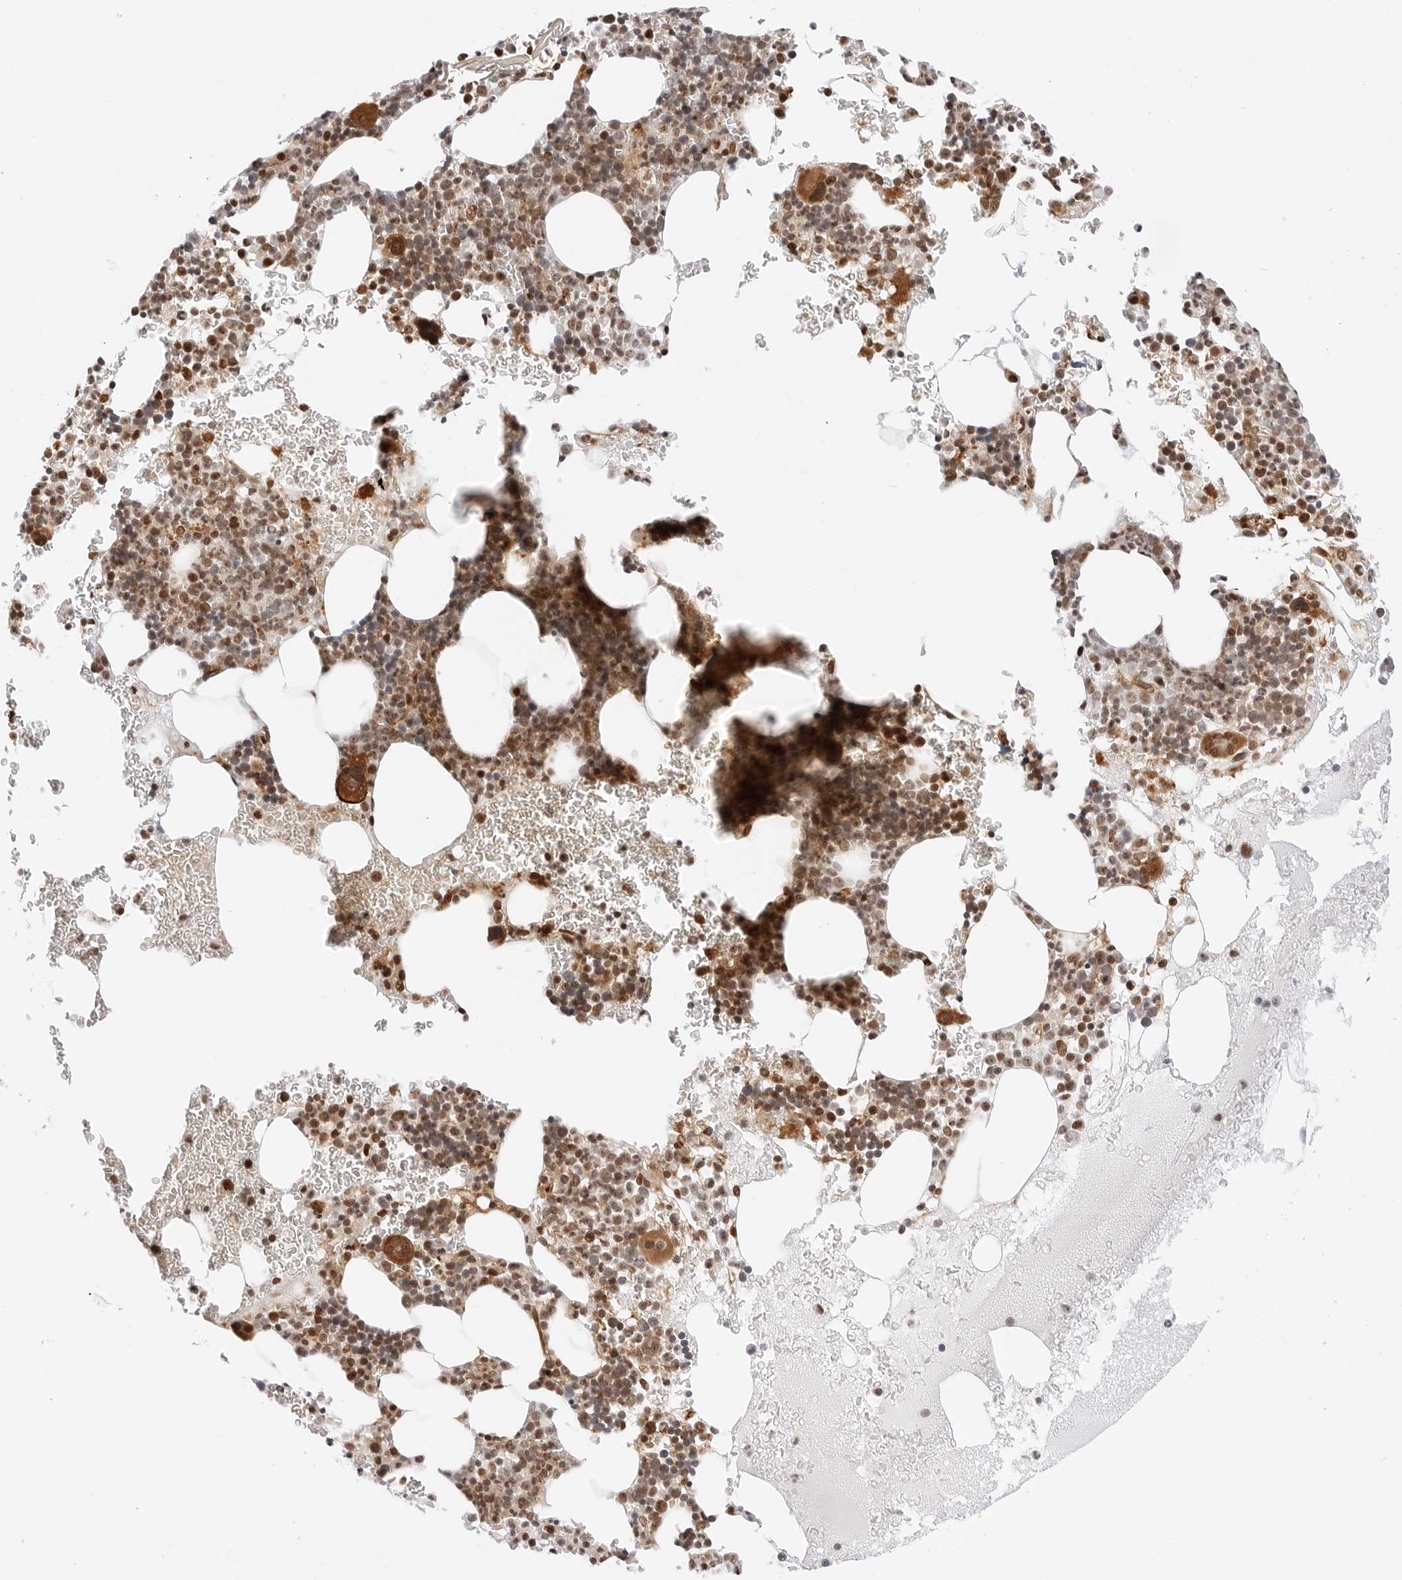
{"staining": {"intensity": "moderate", "quantity": "25%-75%", "location": "cytoplasmic/membranous,nuclear"}, "tissue": "bone marrow", "cell_type": "Hematopoietic cells", "image_type": "normal", "snomed": [{"axis": "morphology", "description": "Normal tissue, NOS"}, {"axis": "topography", "description": "Bone marrow"}], "caption": "Immunohistochemical staining of unremarkable human bone marrow demonstrates 25%-75% levels of moderate cytoplasmic/membranous,nuclear protein expression in approximately 25%-75% of hematopoietic cells.", "gene": "ZNF613", "patient": {"sex": "male", "age": 73}}